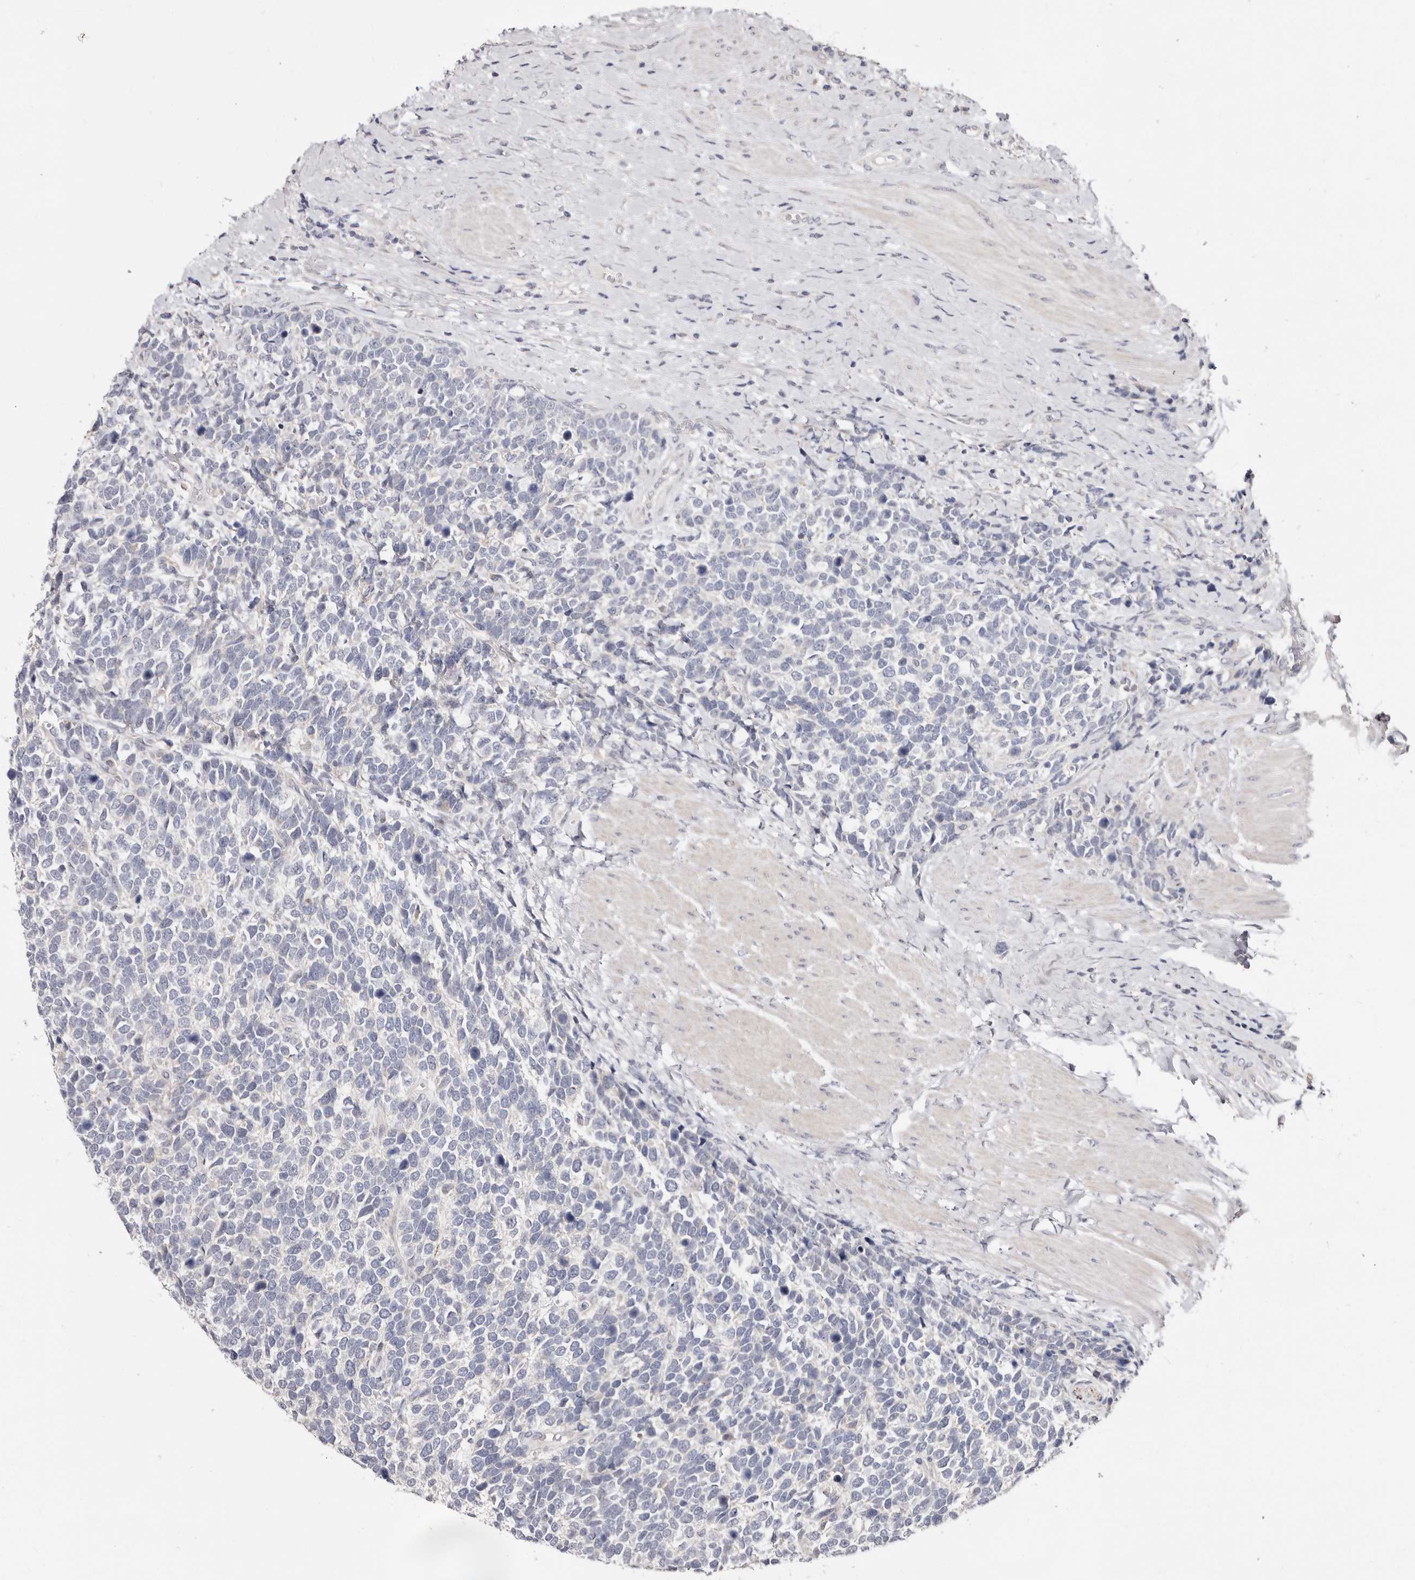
{"staining": {"intensity": "negative", "quantity": "none", "location": "none"}, "tissue": "urothelial cancer", "cell_type": "Tumor cells", "image_type": "cancer", "snomed": [{"axis": "morphology", "description": "Urothelial carcinoma, High grade"}, {"axis": "topography", "description": "Urinary bladder"}], "caption": "This is an IHC histopathology image of urothelial cancer. There is no expression in tumor cells.", "gene": "KLHL4", "patient": {"sex": "female", "age": 82}}